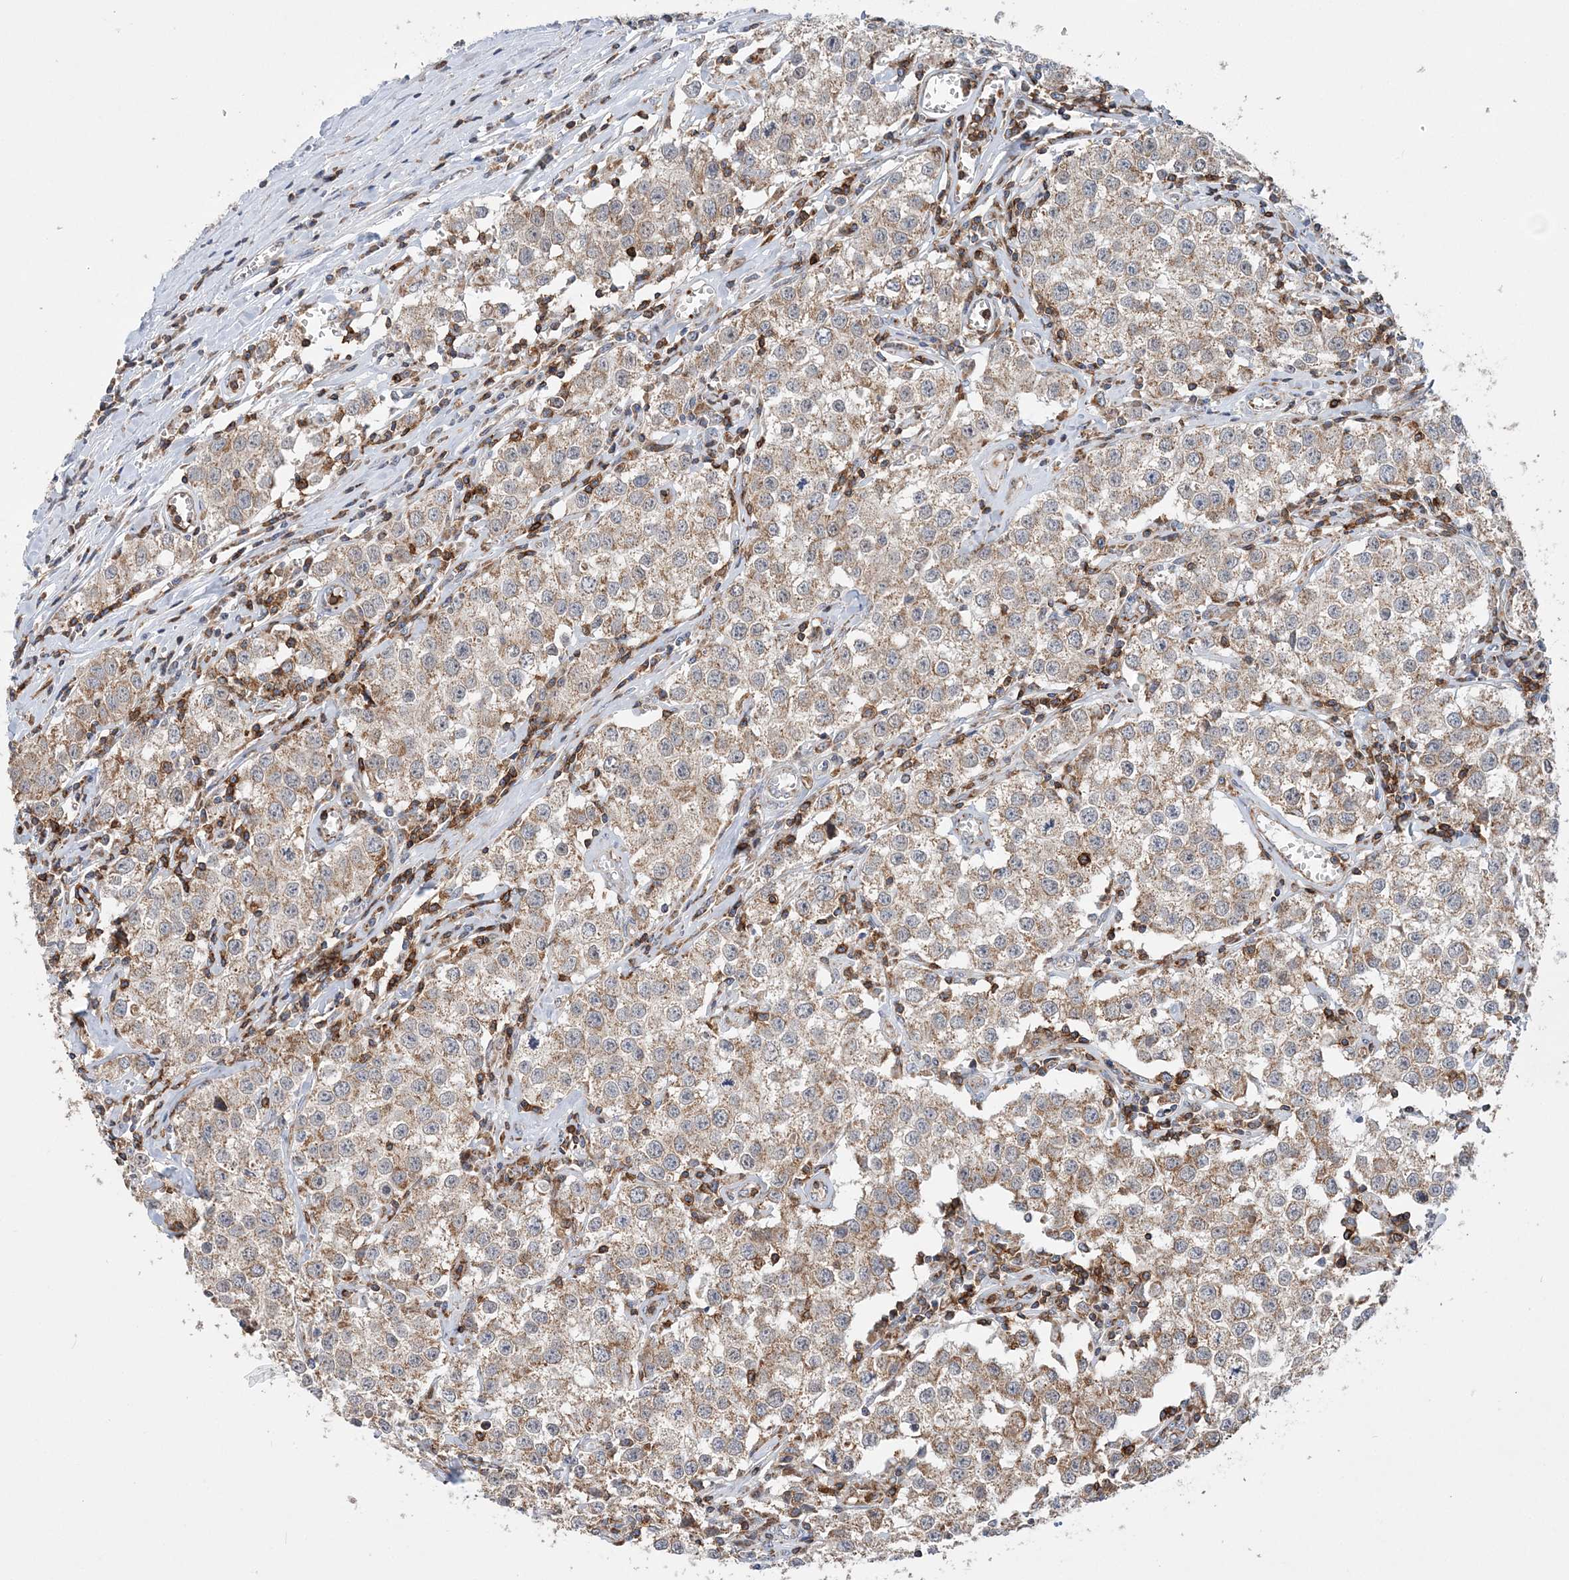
{"staining": {"intensity": "moderate", "quantity": ">75%", "location": "cytoplasmic/membranous"}, "tissue": "testis cancer", "cell_type": "Tumor cells", "image_type": "cancer", "snomed": [{"axis": "morphology", "description": "Seminoma, NOS"}, {"axis": "morphology", "description": "Carcinoma, Embryonal, NOS"}, {"axis": "topography", "description": "Testis"}], "caption": "A micrograph showing moderate cytoplasmic/membranous staining in about >75% of tumor cells in testis cancer, as visualized by brown immunohistochemical staining.", "gene": "TTC32", "patient": {"sex": "male", "age": 43}}